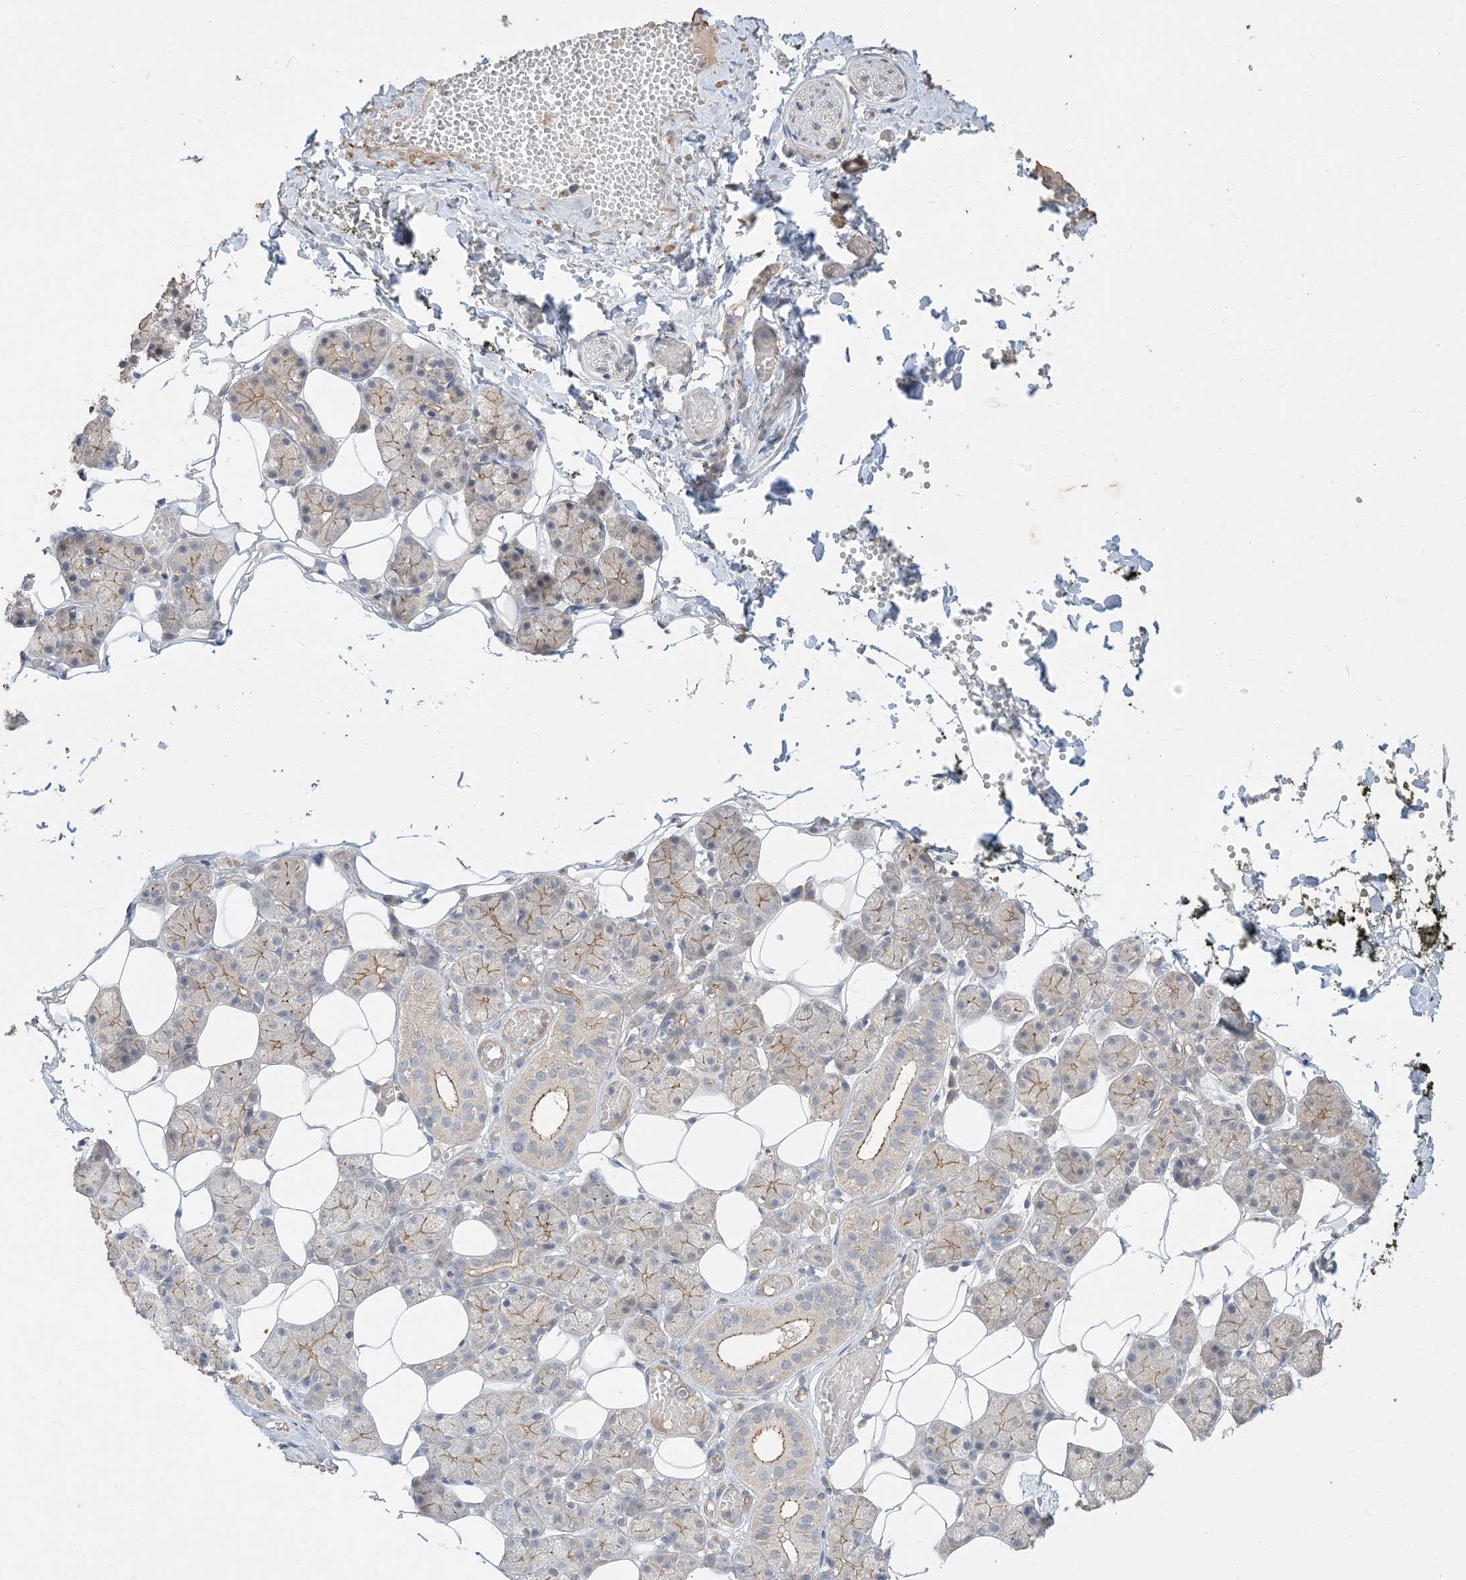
{"staining": {"intensity": "moderate", "quantity": "25%-75%", "location": "cytoplasmic/membranous"}, "tissue": "salivary gland", "cell_type": "Glandular cells", "image_type": "normal", "snomed": [{"axis": "morphology", "description": "Normal tissue, NOS"}, {"axis": "topography", "description": "Salivary gland"}], "caption": "Normal salivary gland demonstrates moderate cytoplasmic/membranous positivity in approximately 25%-75% of glandular cells The protein of interest is shown in brown color, while the nuclei are stained blue..", "gene": "RNF175", "patient": {"sex": "female", "age": 33}}